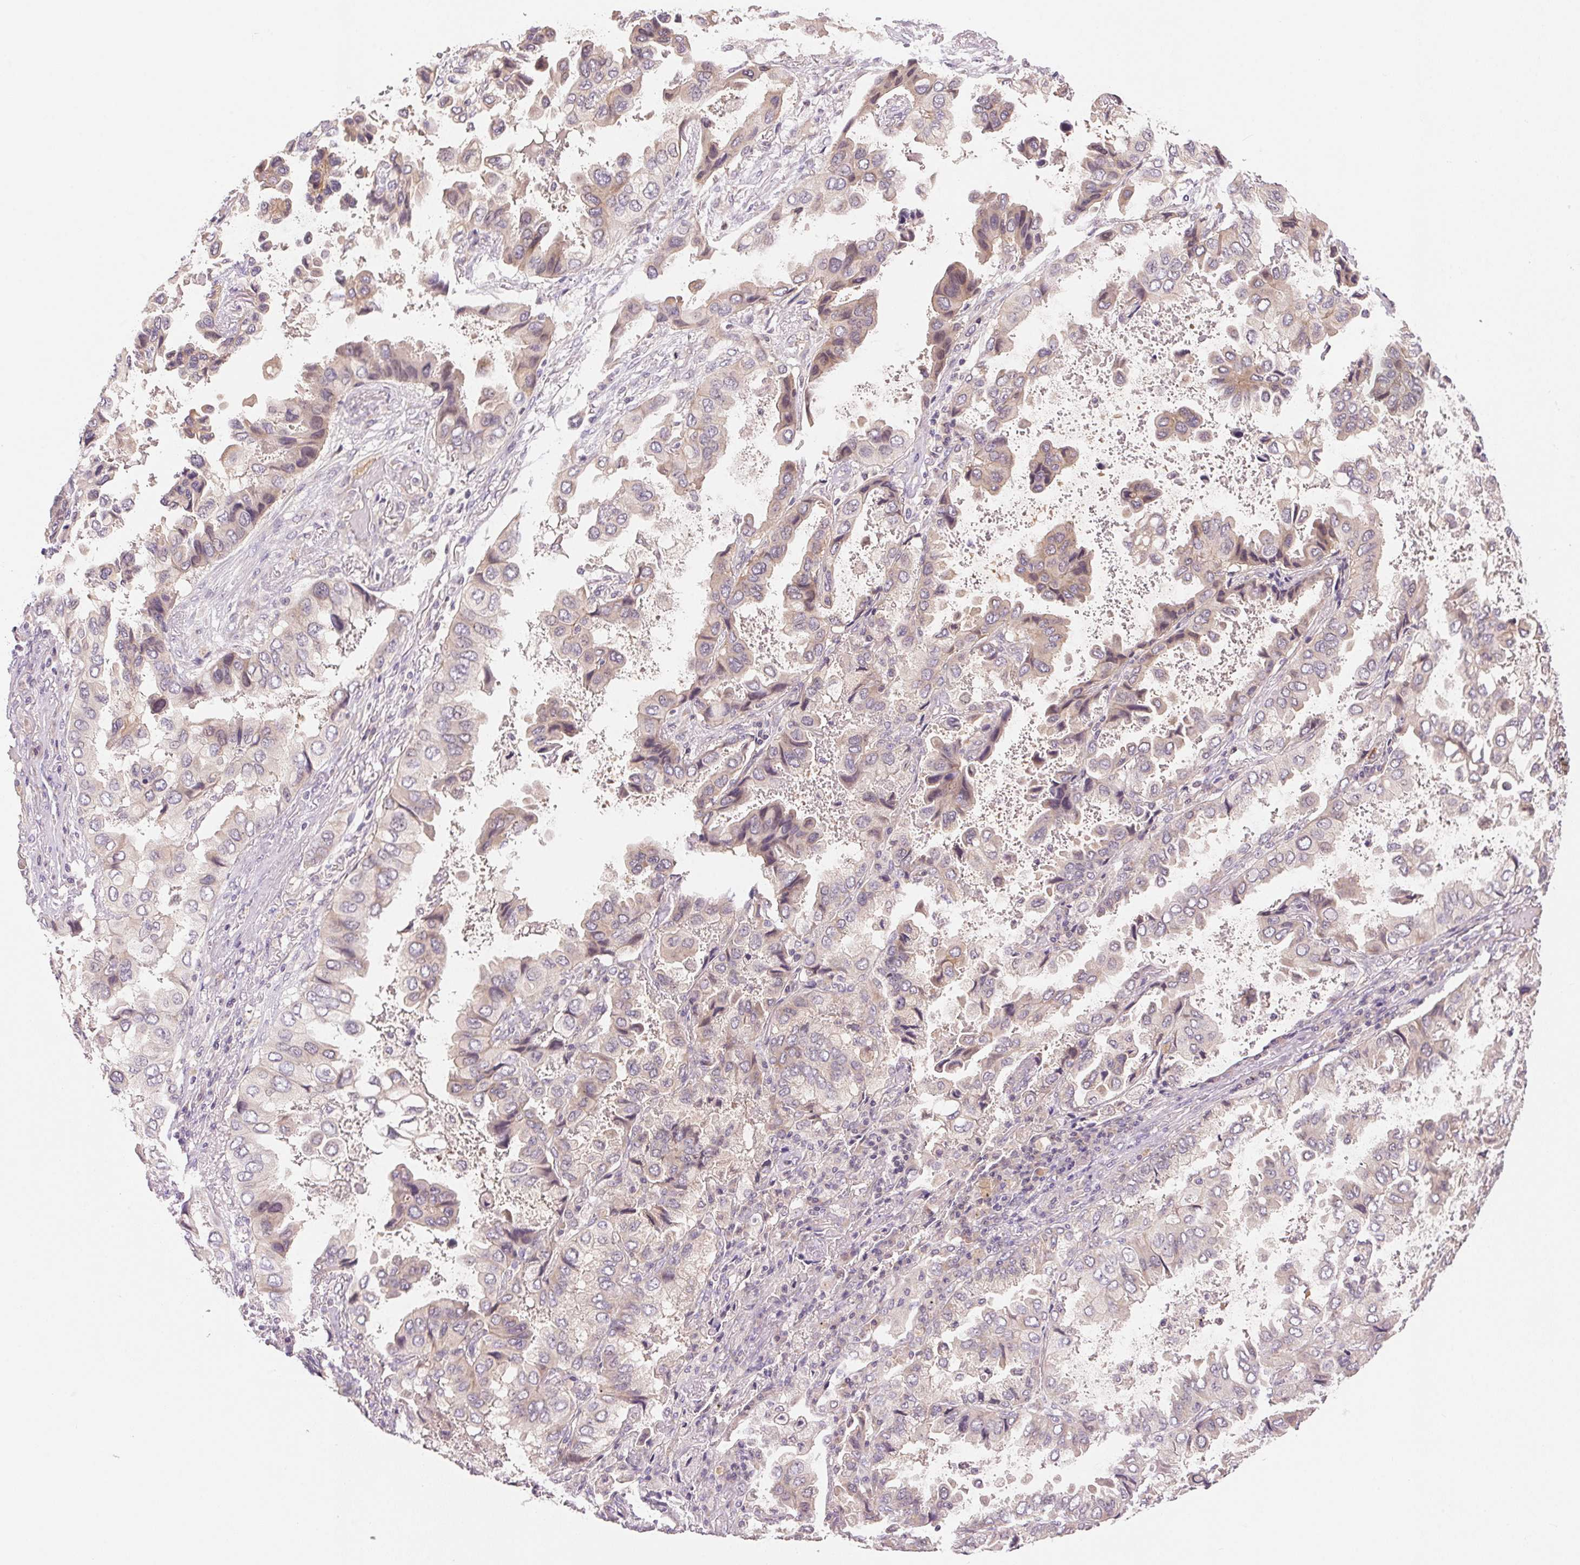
{"staining": {"intensity": "weak", "quantity": "25%-75%", "location": "cytoplasmic/membranous"}, "tissue": "lung cancer", "cell_type": "Tumor cells", "image_type": "cancer", "snomed": [{"axis": "morphology", "description": "Aneuploidy"}, {"axis": "morphology", "description": "Adenocarcinoma, NOS"}, {"axis": "morphology", "description": "Adenocarcinoma, metastatic, NOS"}, {"axis": "topography", "description": "Lymph node"}, {"axis": "topography", "description": "Lung"}], "caption": "DAB immunohistochemical staining of adenocarcinoma (lung) shows weak cytoplasmic/membranous protein expression in approximately 25%-75% of tumor cells.", "gene": "BNIP5", "patient": {"sex": "female", "age": 48}}